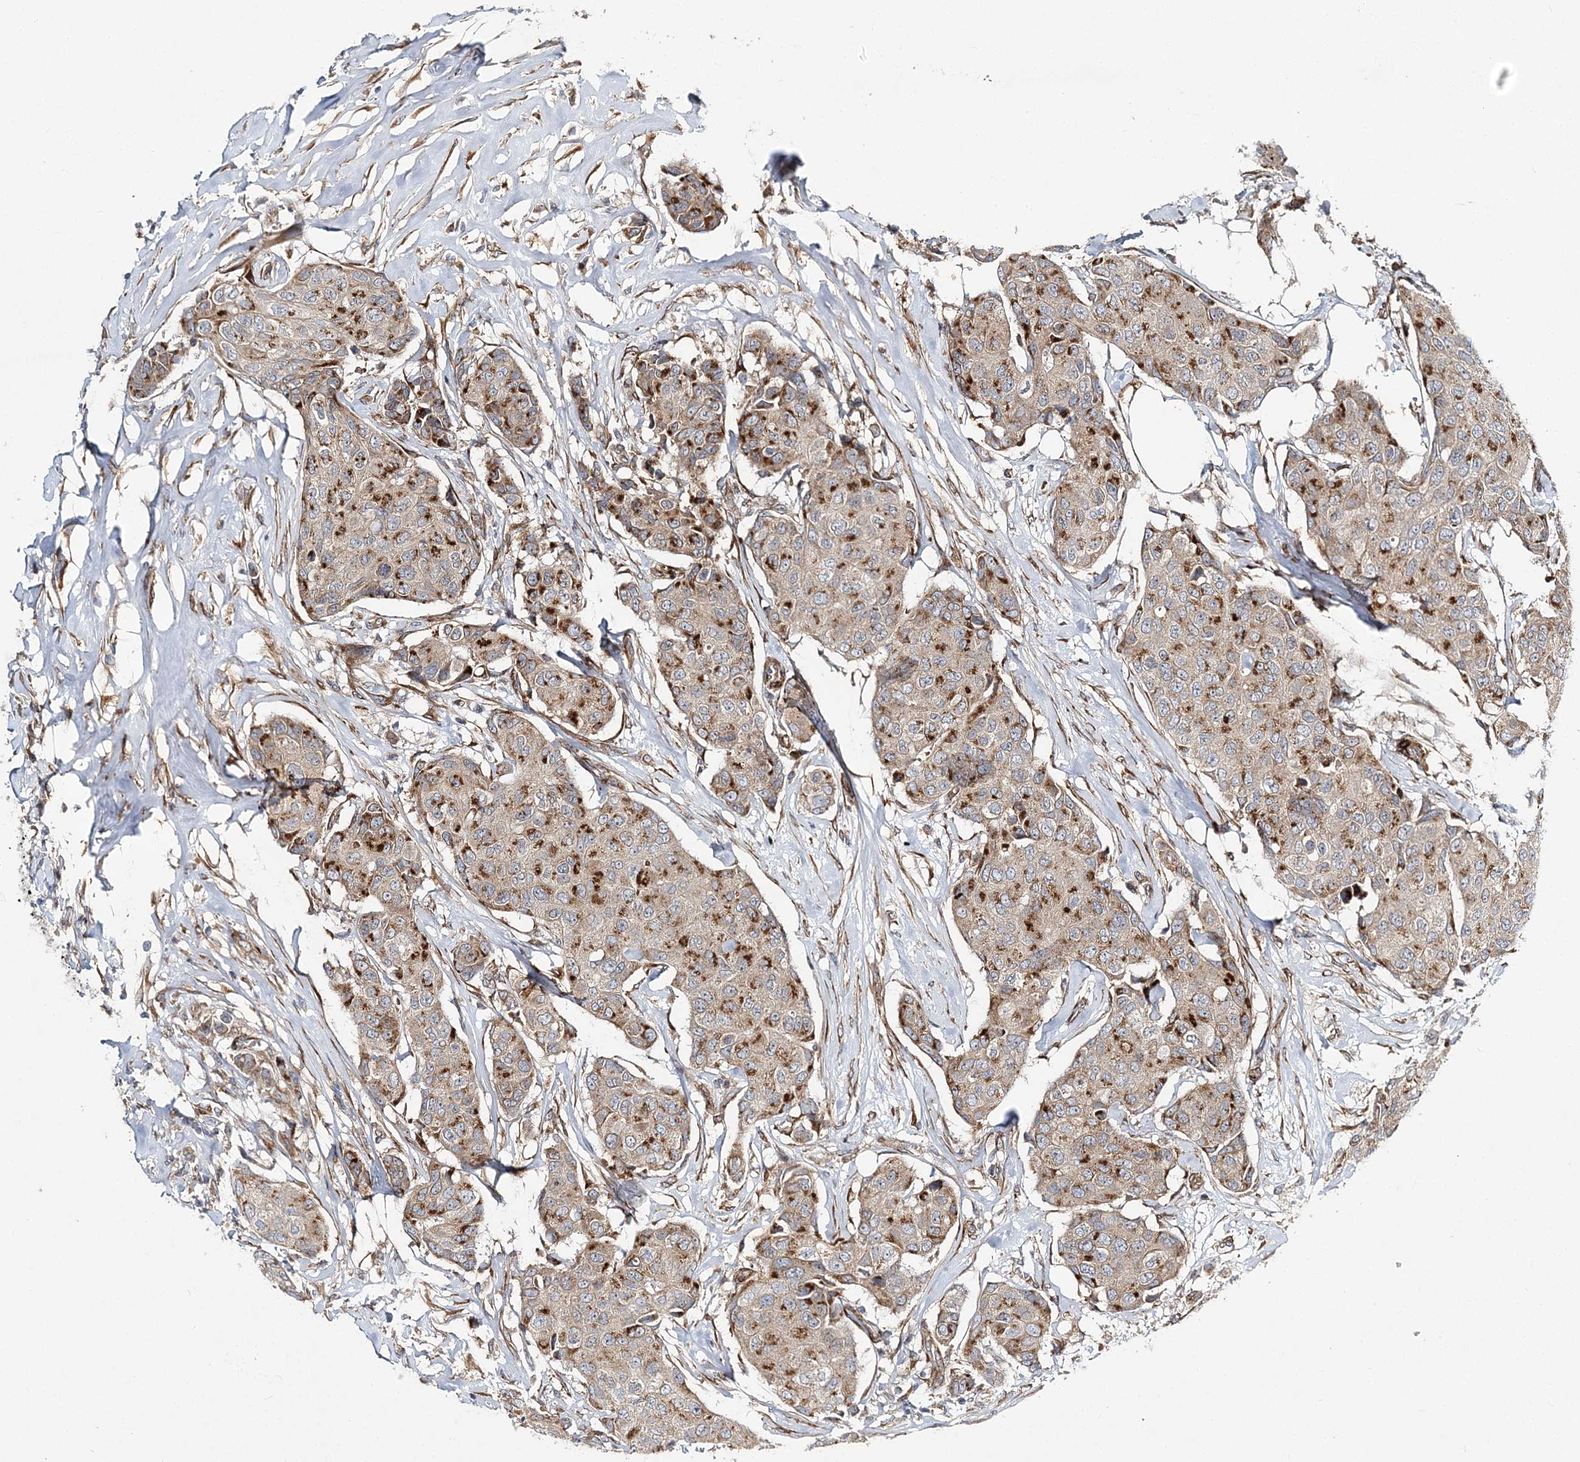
{"staining": {"intensity": "strong", "quantity": ">75%", "location": "cytoplasmic/membranous"}, "tissue": "breast cancer", "cell_type": "Tumor cells", "image_type": "cancer", "snomed": [{"axis": "morphology", "description": "Duct carcinoma"}, {"axis": "topography", "description": "Breast"}], "caption": "An immunohistochemistry image of tumor tissue is shown. Protein staining in brown labels strong cytoplasmic/membranous positivity in breast cancer within tumor cells.", "gene": "NBAS", "patient": {"sex": "female", "age": 80}}